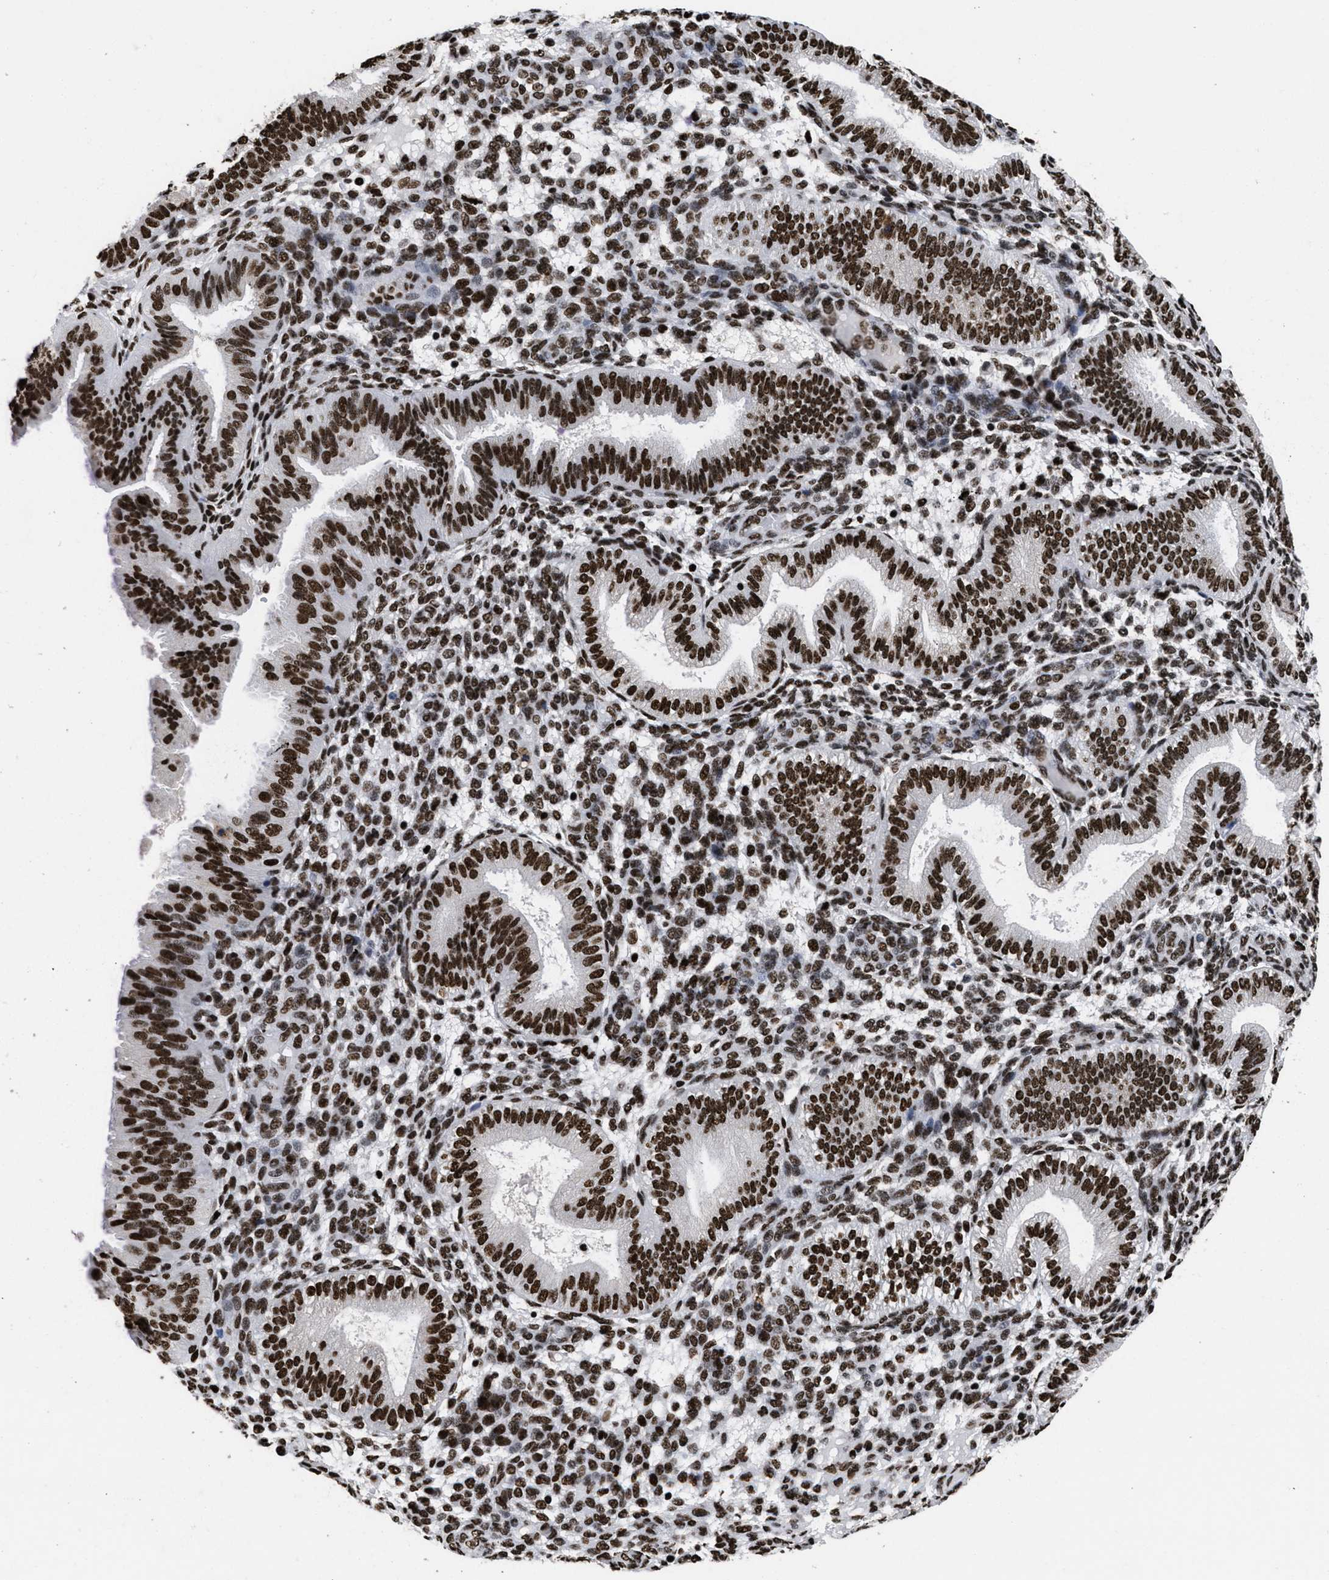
{"staining": {"intensity": "strong", "quantity": "25%-75%", "location": "nuclear"}, "tissue": "endometrium", "cell_type": "Cells in endometrial stroma", "image_type": "normal", "snomed": [{"axis": "morphology", "description": "Normal tissue, NOS"}, {"axis": "topography", "description": "Endometrium"}], "caption": "An IHC histopathology image of unremarkable tissue is shown. Protein staining in brown shows strong nuclear positivity in endometrium within cells in endometrial stroma.", "gene": "CALHM3", "patient": {"sex": "female", "age": 39}}